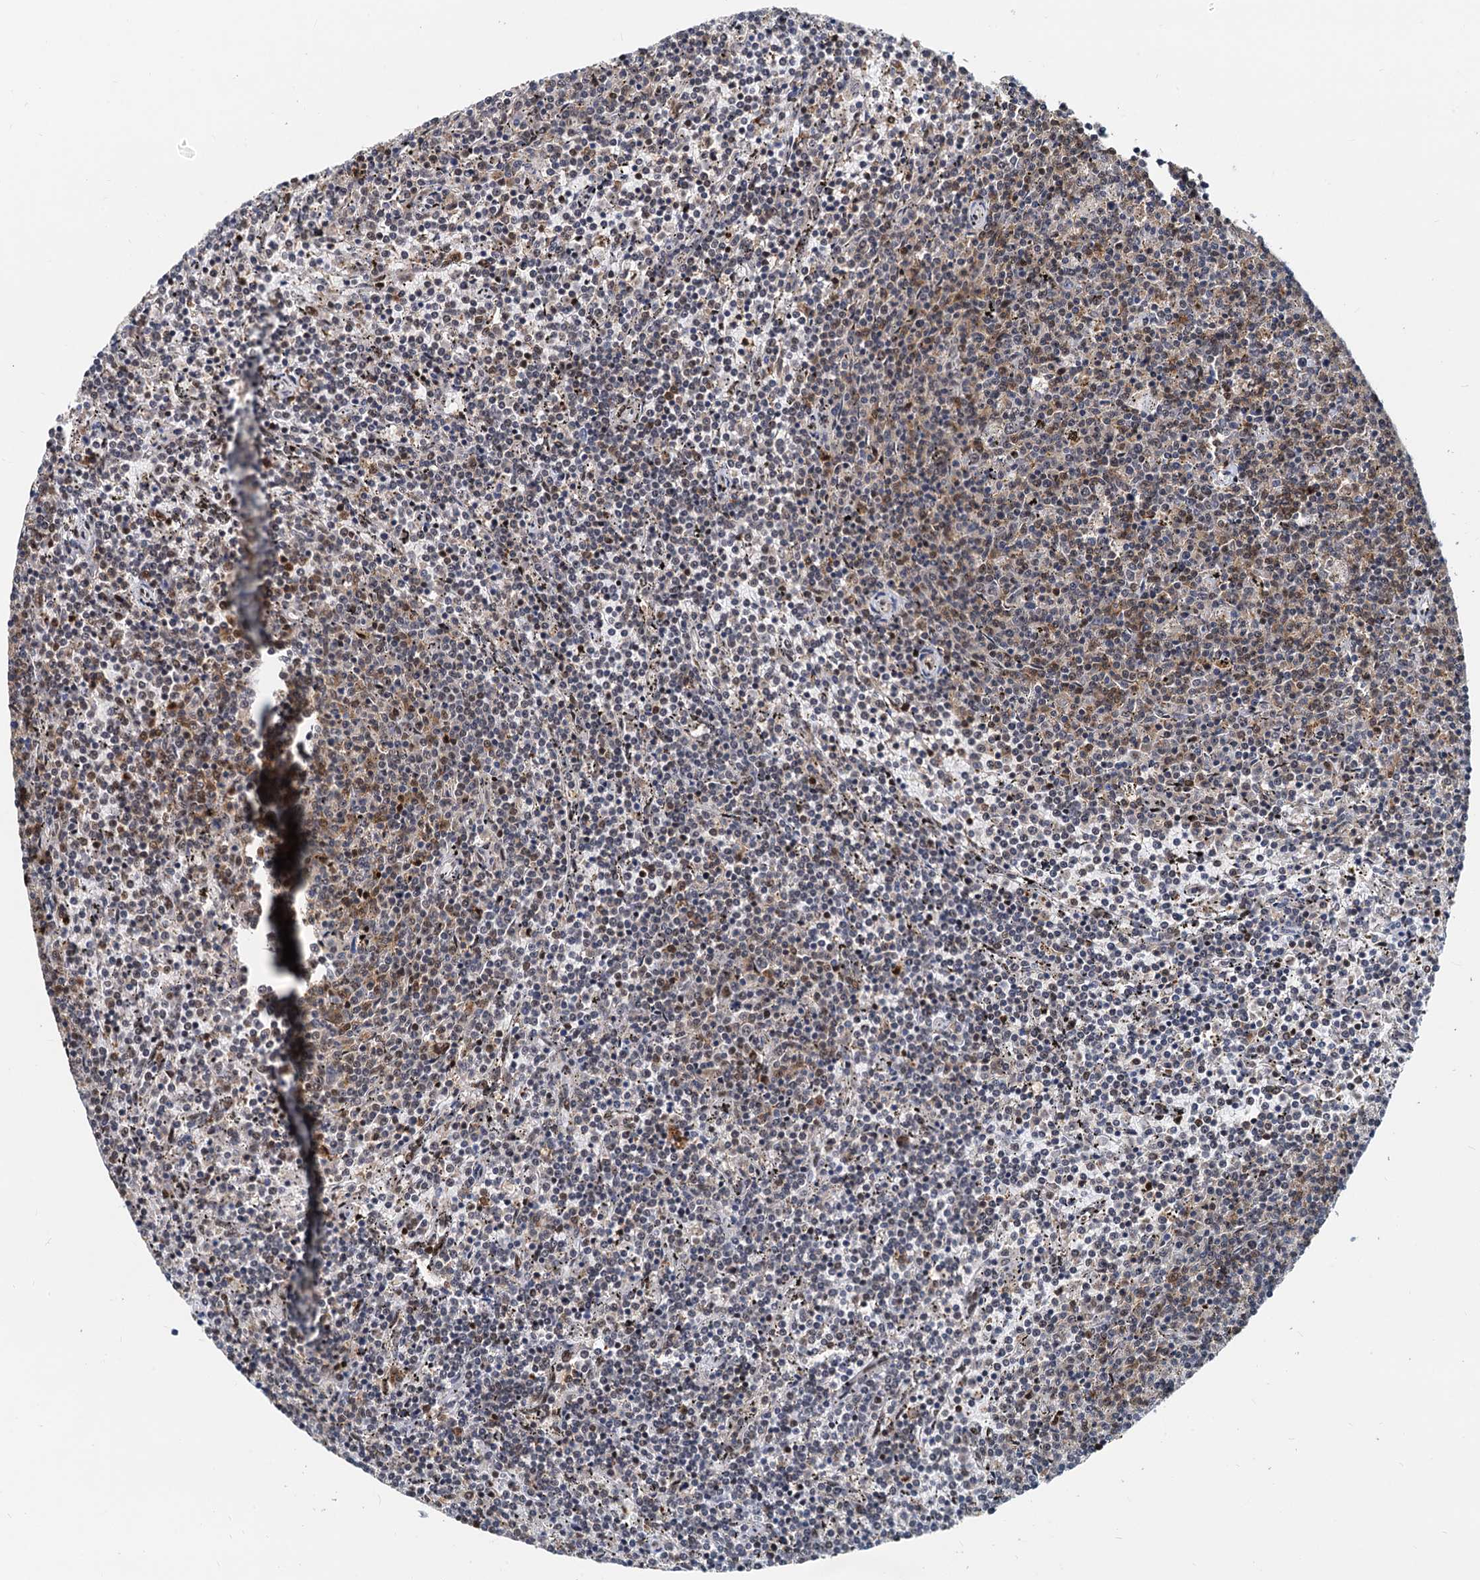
{"staining": {"intensity": "weak", "quantity": "25%-75%", "location": "cytoplasmic/membranous,nuclear"}, "tissue": "lymphoma", "cell_type": "Tumor cells", "image_type": "cancer", "snomed": [{"axis": "morphology", "description": "Malignant lymphoma, non-Hodgkin's type, Low grade"}, {"axis": "topography", "description": "Spleen"}], "caption": "Immunohistochemical staining of lymphoma demonstrates weak cytoplasmic/membranous and nuclear protein staining in about 25%-75% of tumor cells.", "gene": "RBM26", "patient": {"sex": "female", "age": 50}}